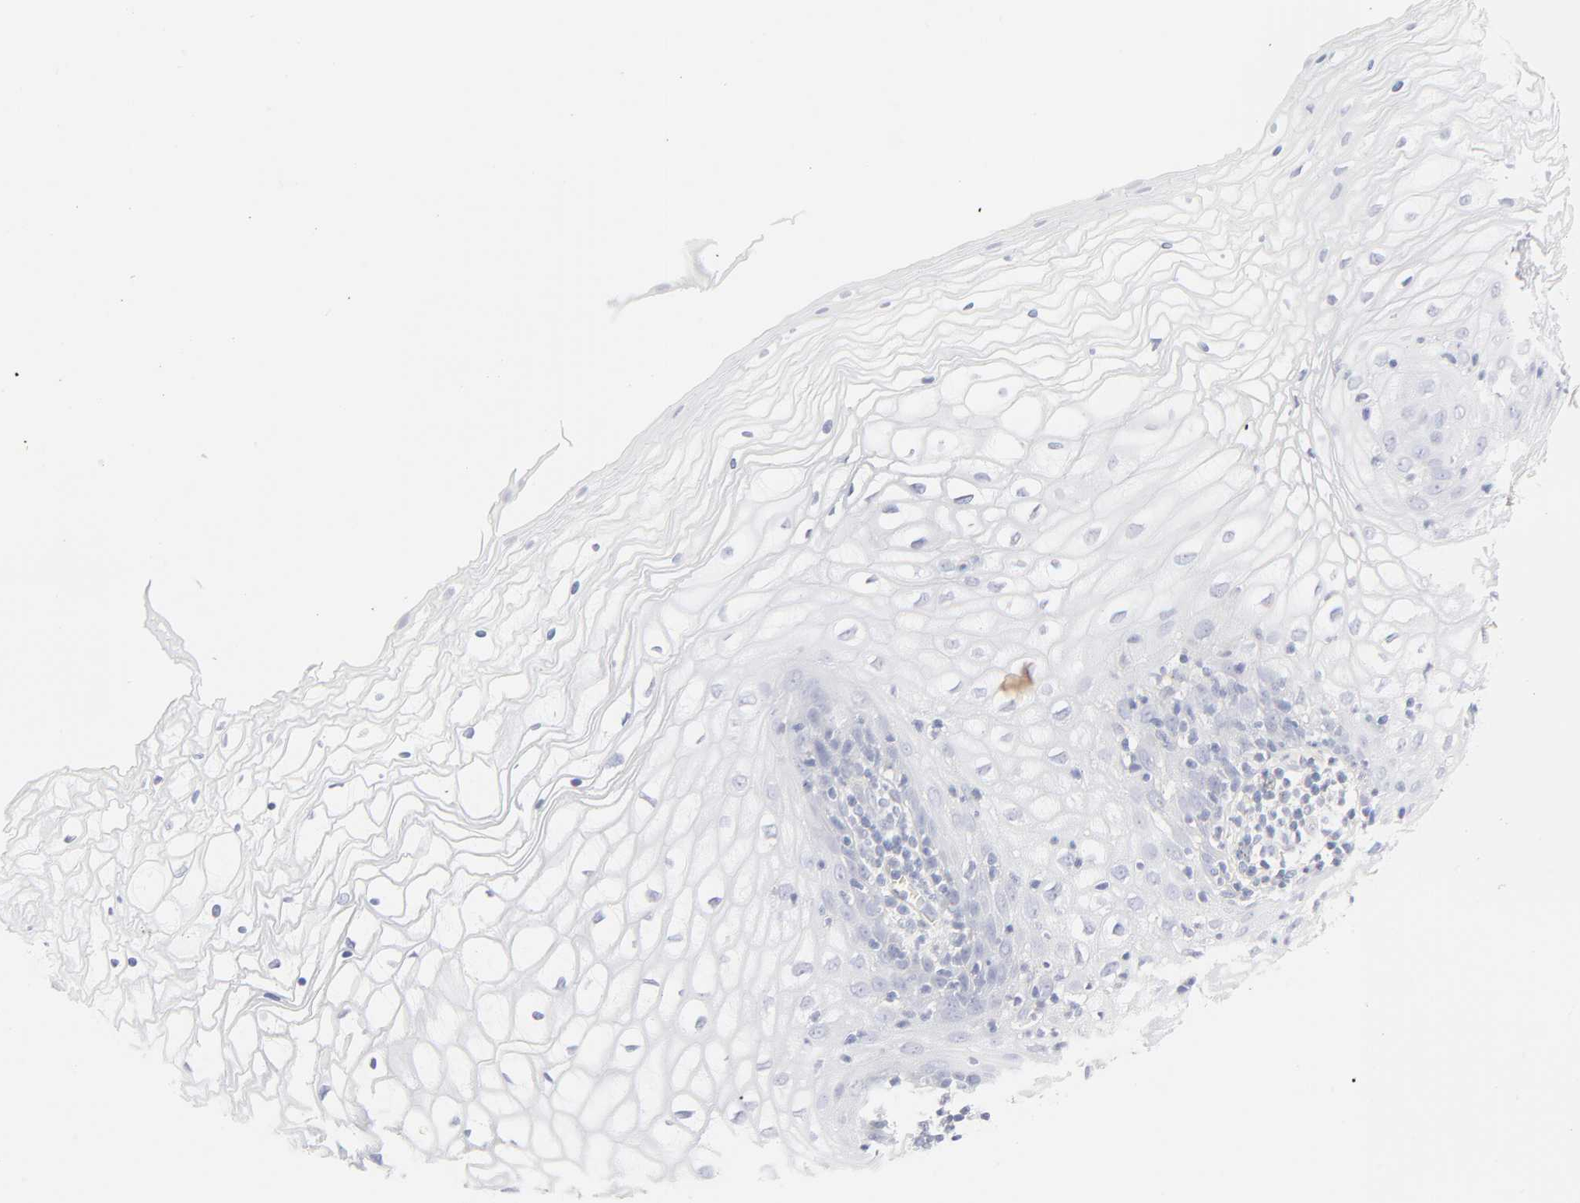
{"staining": {"intensity": "negative", "quantity": "none", "location": "none"}, "tissue": "vagina", "cell_type": "Squamous epithelial cells", "image_type": "normal", "snomed": [{"axis": "morphology", "description": "Normal tissue, NOS"}, {"axis": "topography", "description": "Vagina"}], "caption": "This is an IHC photomicrograph of unremarkable human vagina. There is no positivity in squamous epithelial cells.", "gene": "ITGA5", "patient": {"sex": "female", "age": 34}}